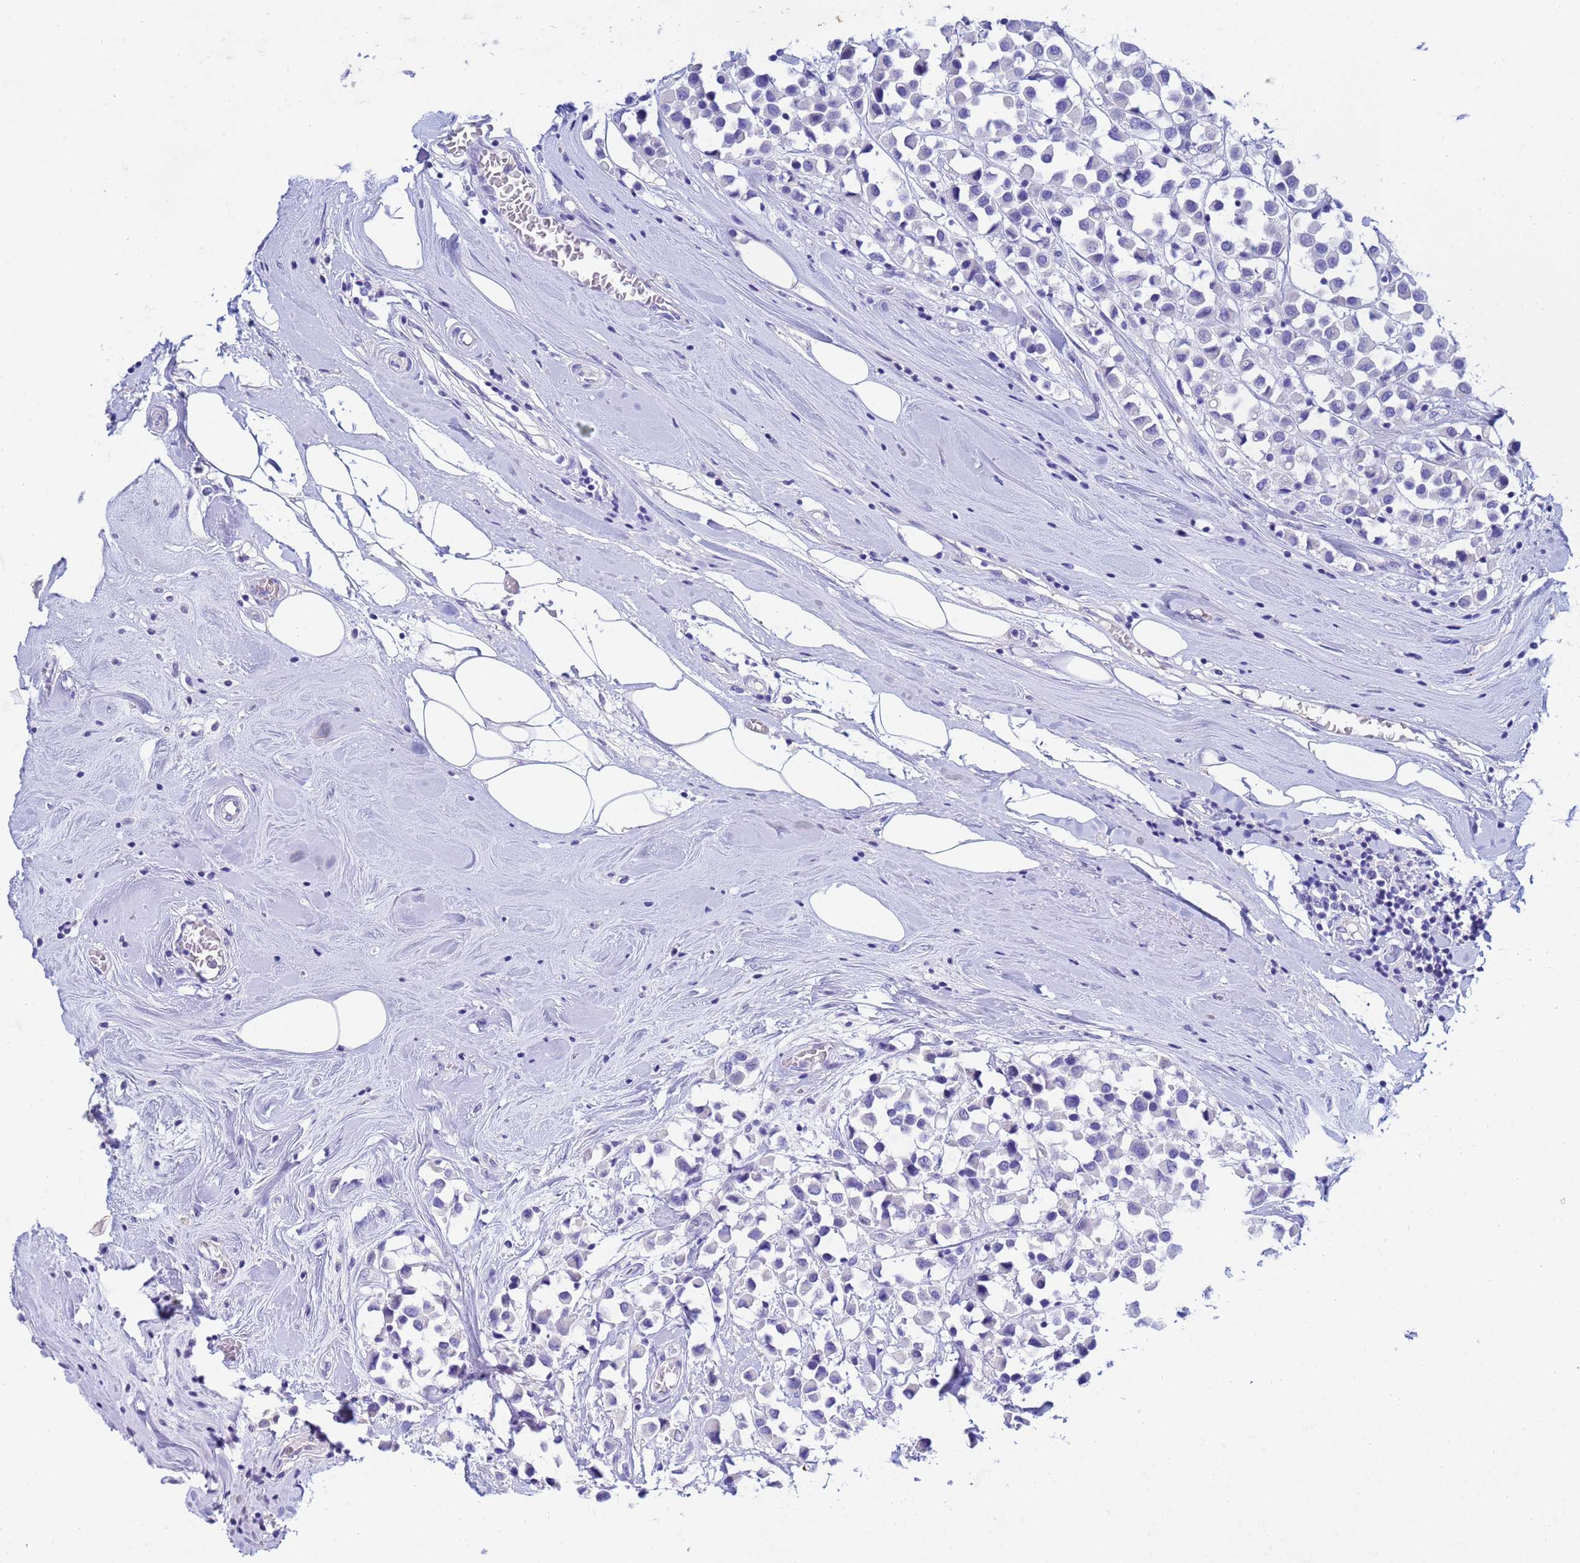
{"staining": {"intensity": "negative", "quantity": "none", "location": "none"}, "tissue": "breast cancer", "cell_type": "Tumor cells", "image_type": "cancer", "snomed": [{"axis": "morphology", "description": "Duct carcinoma"}, {"axis": "topography", "description": "Breast"}], "caption": "An image of breast cancer stained for a protein demonstrates no brown staining in tumor cells.", "gene": "CSTB", "patient": {"sex": "female", "age": 61}}